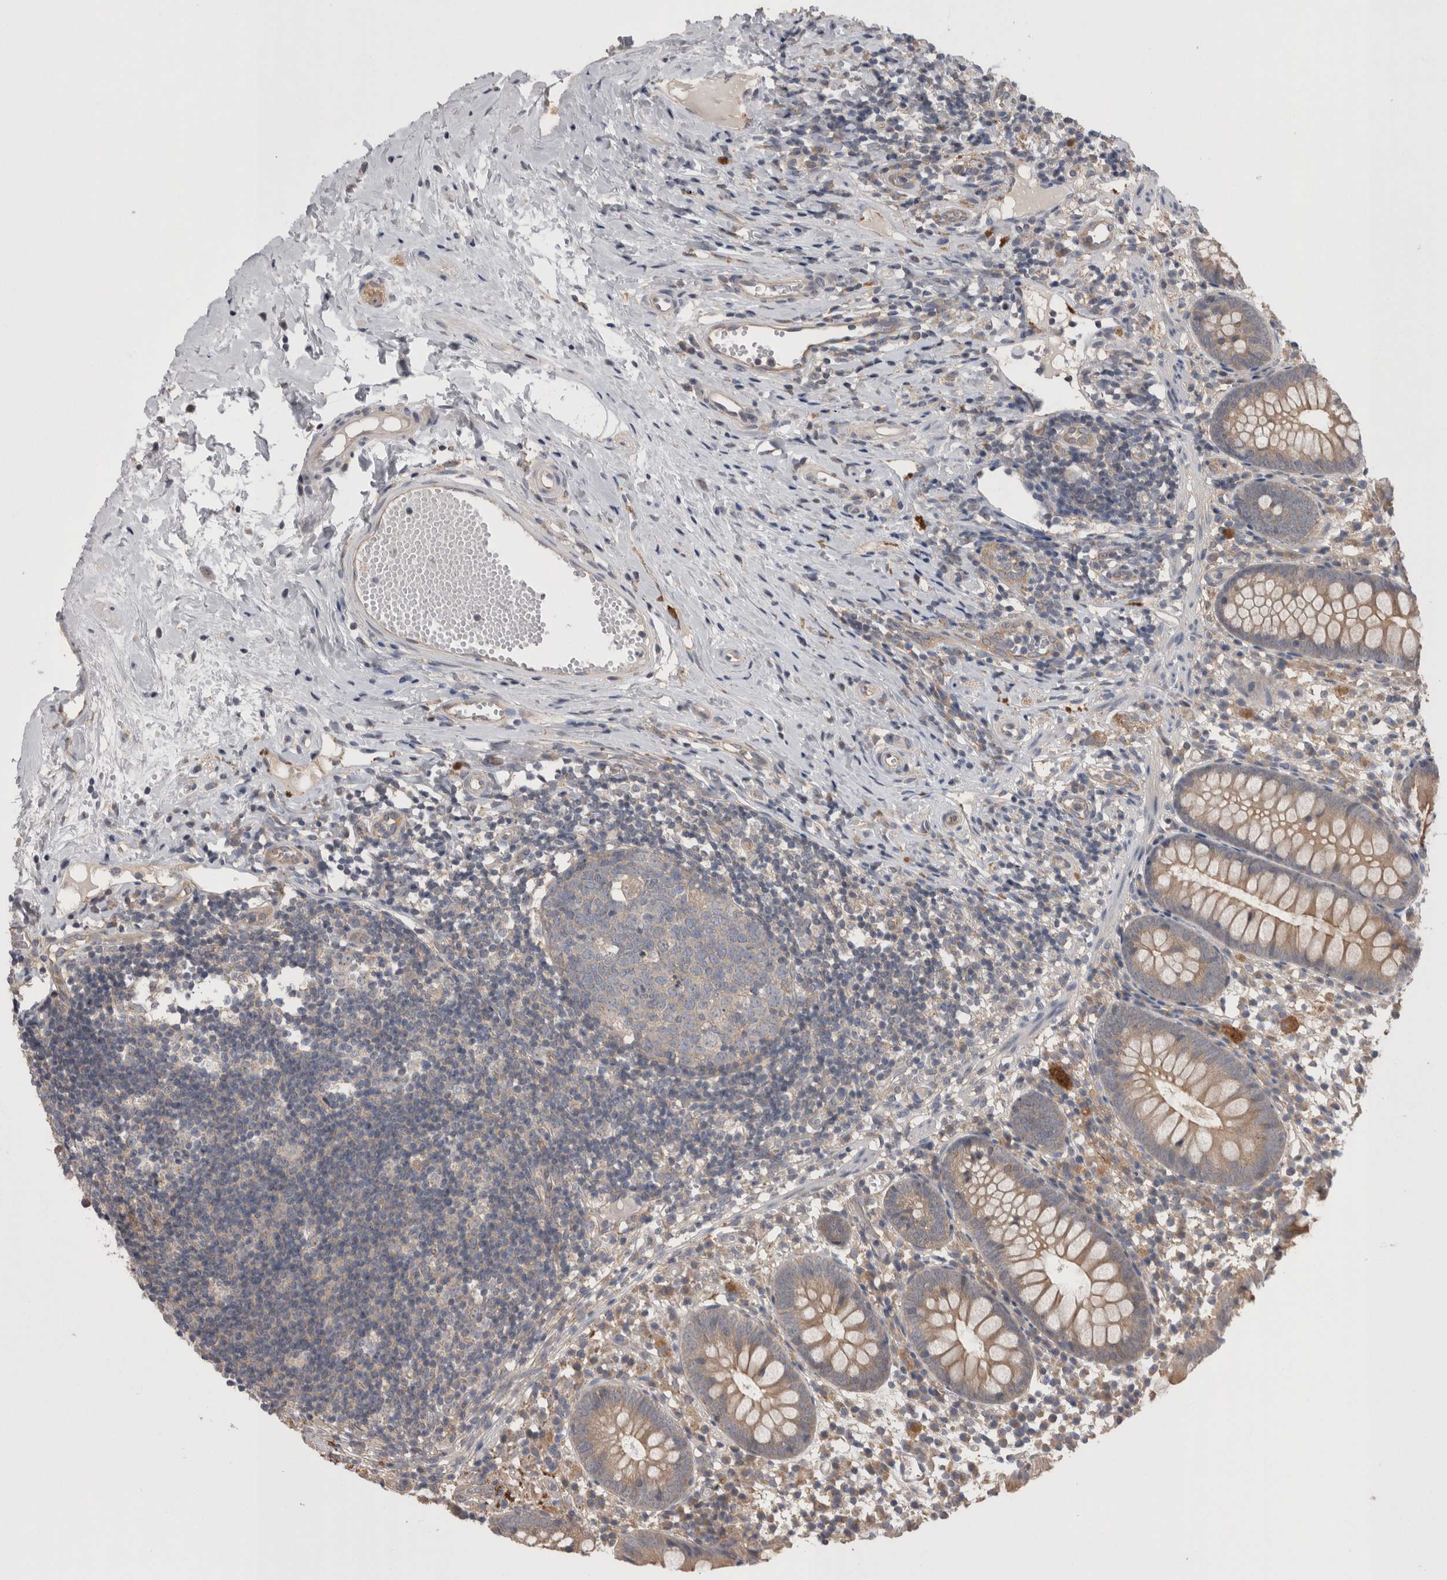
{"staining": {"intensity": "moderate", "quantity": "25%-75%", "location": "cytoplasmic/membranous"}, "tissue": "appendix", "cell_type": "Glandular cells", "image_type": "normal", "snomed": [{"axis": "morphology", "description": "Normal tissue, NOS"}, {"axis": "topography", "description": "Appendix"}], "caption": "Appendix stained for a protein (brown) demonstrates moderate cytoplasmic/membranous positive positivity in approximately 25%-75% of glandular cells.", "gene": "DCTN6", "patient": {"sex": "female", "age": 20}}